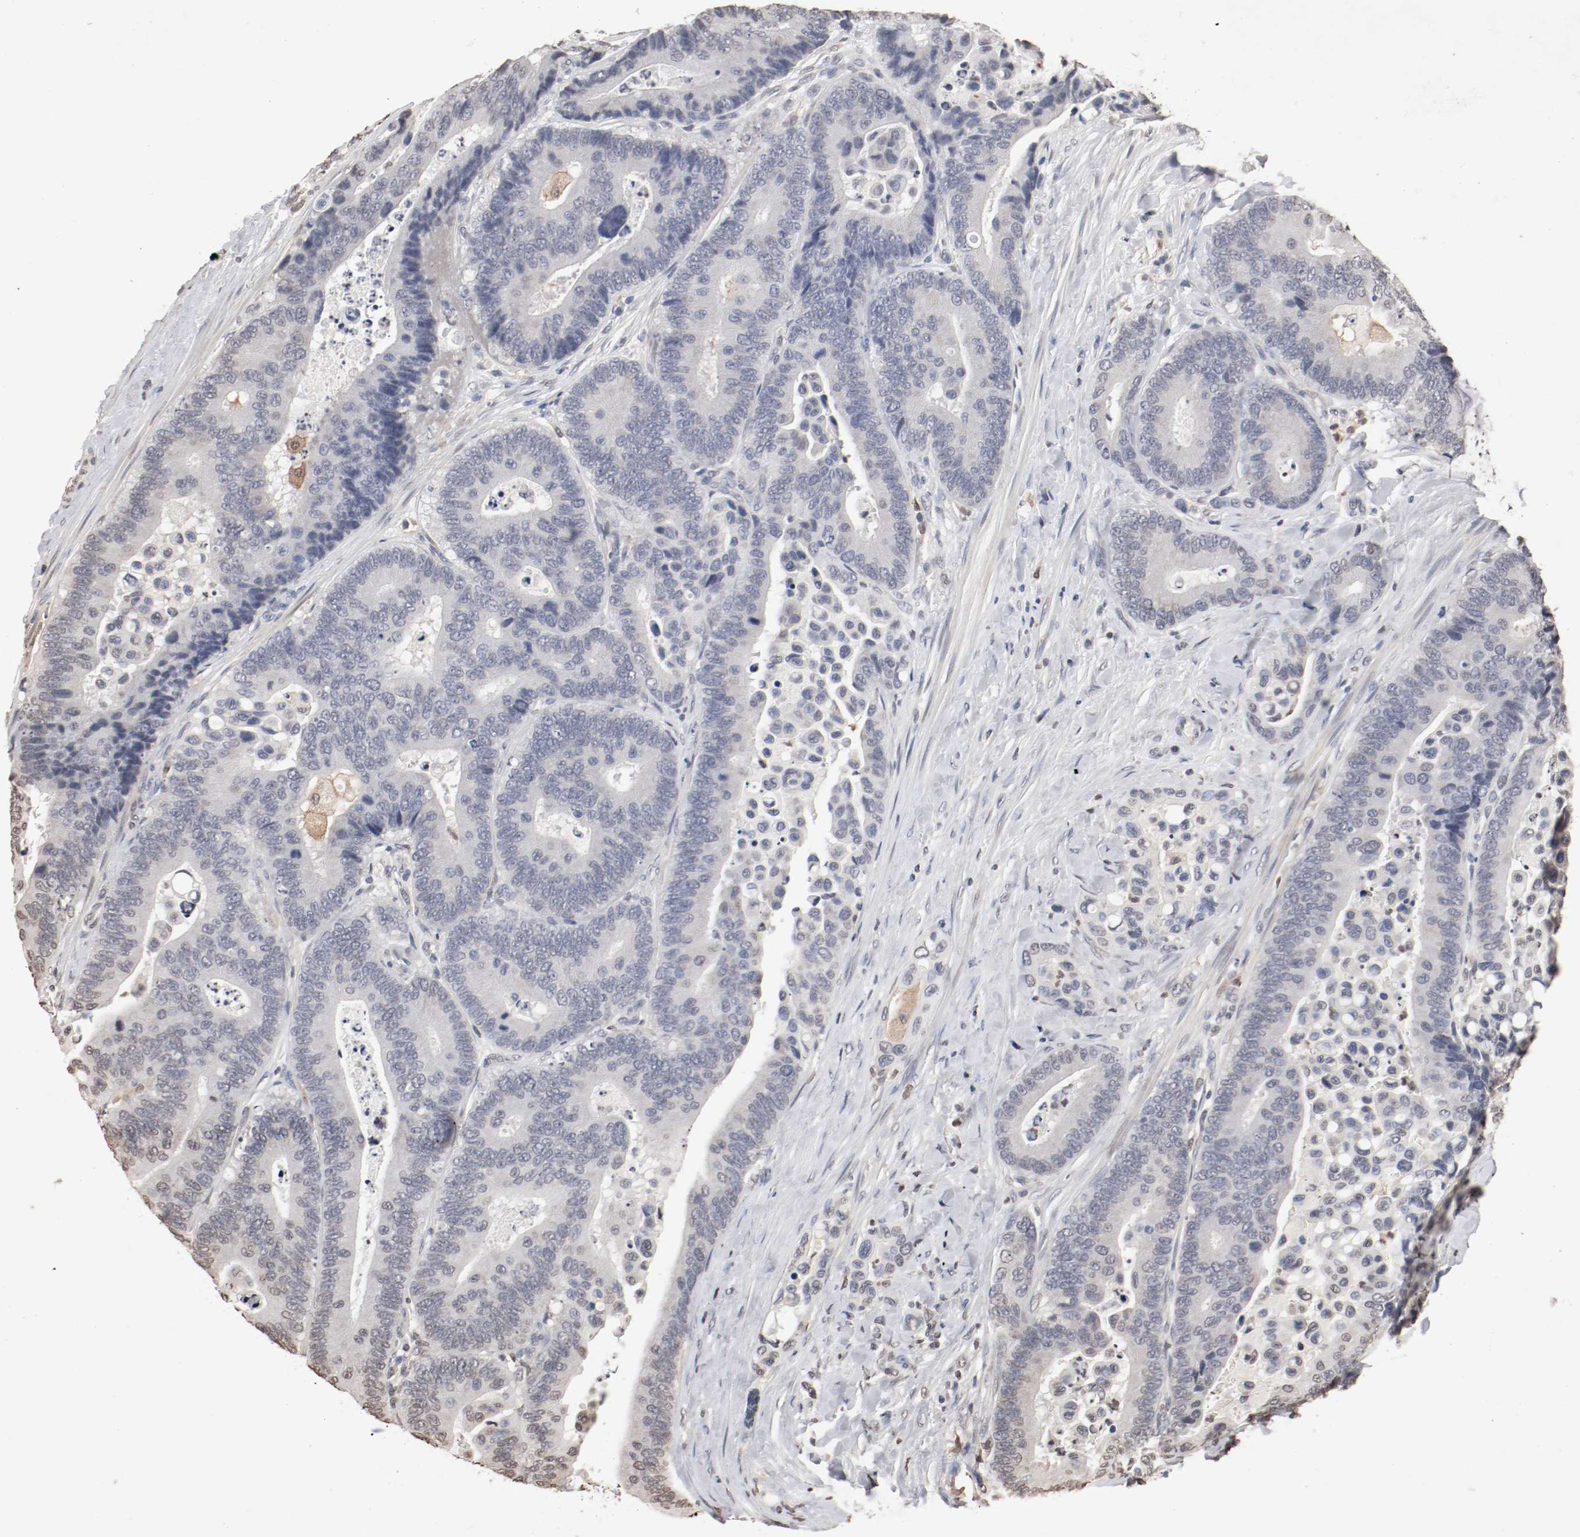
{"staining": {"intensity": "negative", "quantity": "none", "location": "none"}, "tissue": "colorectal cancer", "cell_type": "Tumor cells", "image_type": "cancer", "snomed": [{"axis": "morphology", "description": "Normal tissue, NOS"}, {"axis": "morphology", "description": "Adenocarcinoma, NOS"}, {"axis": "topography", "description": "Colon"}], "caption": "There is no significant staining in tumor cells of colorectal cancer.", "gene": "WASL", "patient": {"sex": "male", "age": 82}}